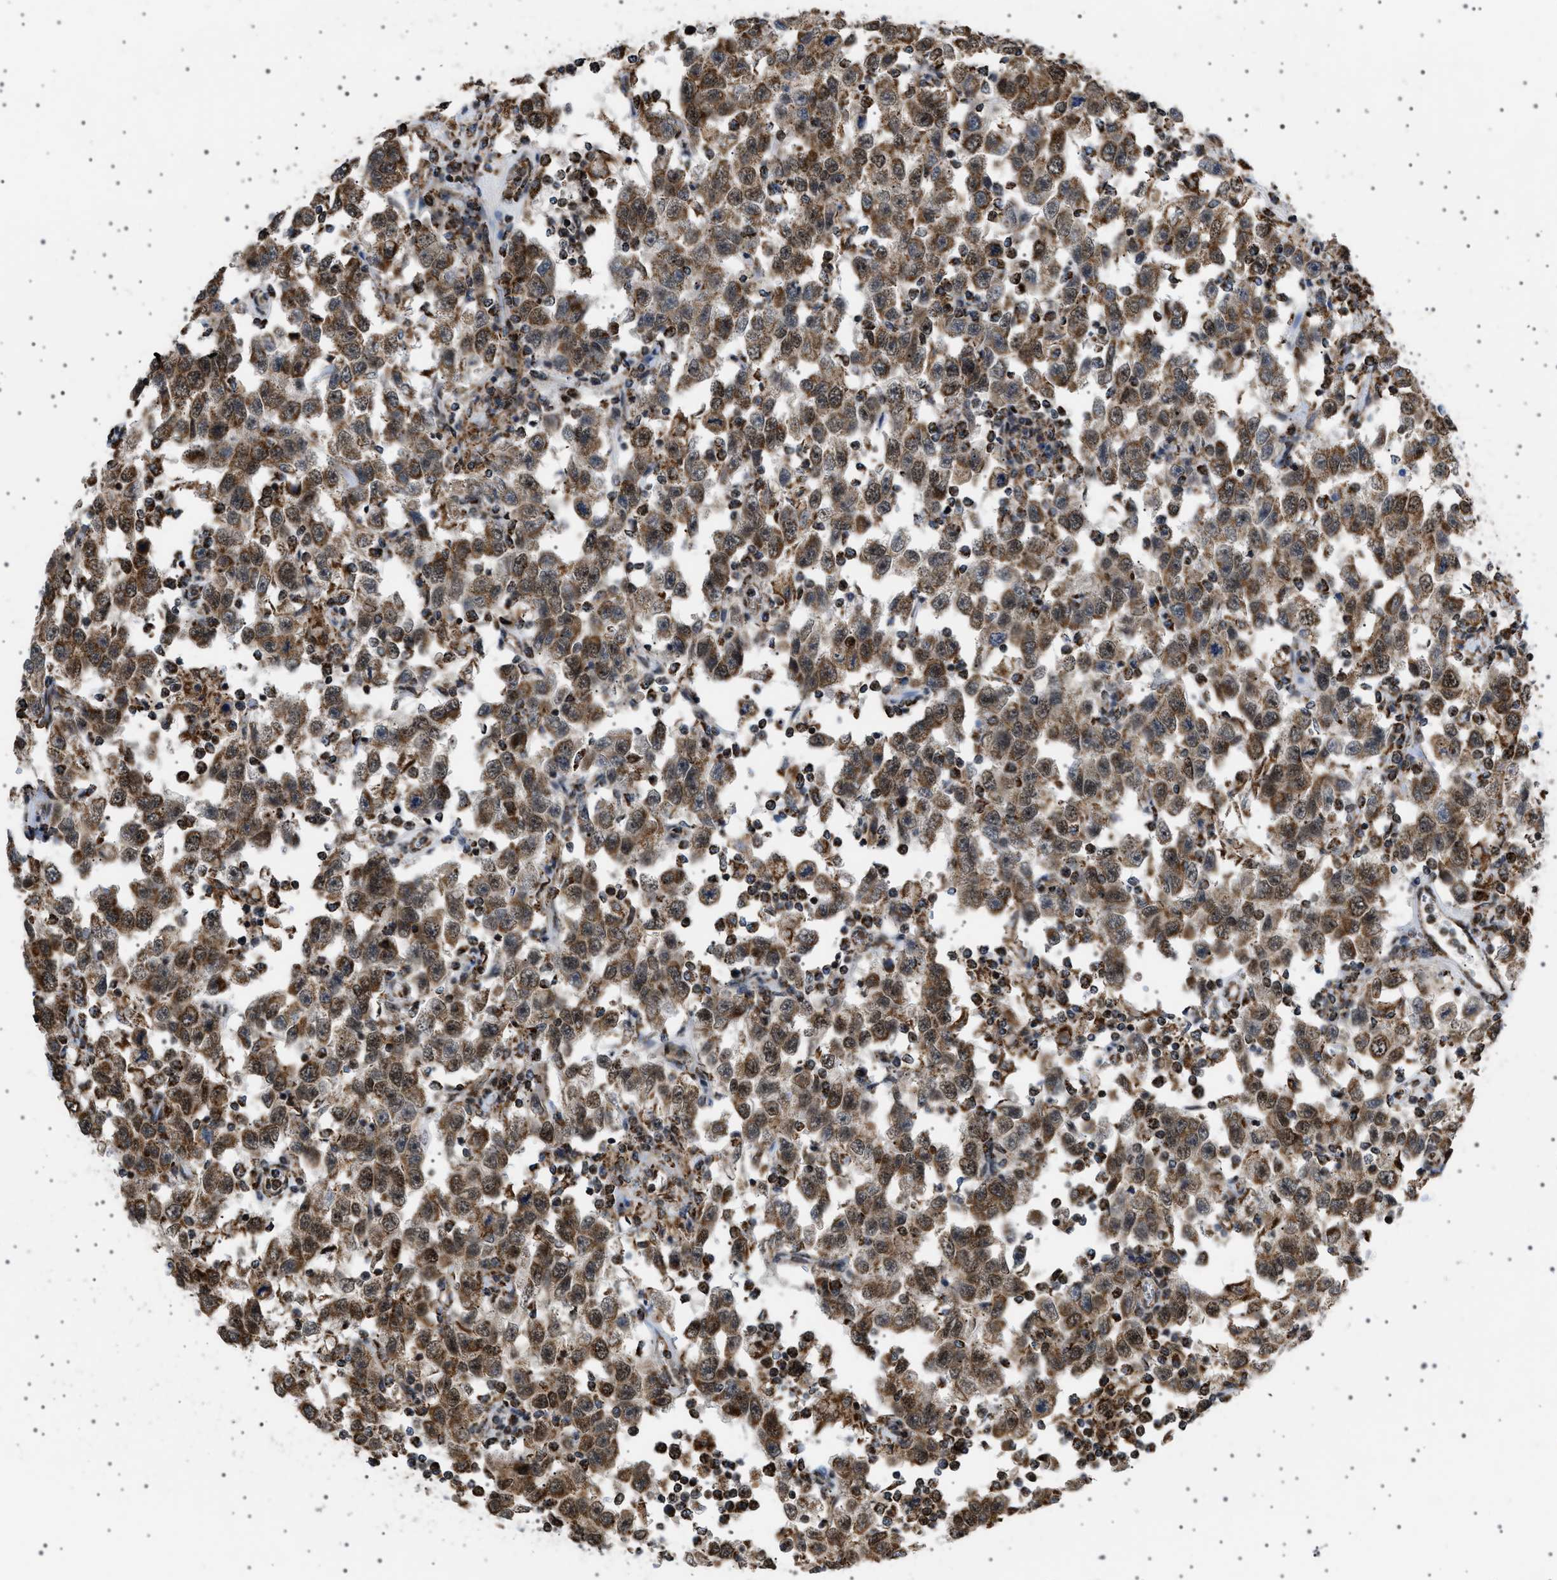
{"staining": {"intensity": "moderate", "quantity": ">75%", "location": "cytoplasmic/membranous,nuclear"}, "tissue": "testis cancer", "cell_type": "Tumor cells", "image_type": "cancer", "snomed": [{"axis": "morphology", "description": "Seminoma, NOS"}, {"axis": "topography", "description": "Testis"}], "caption": "Brown immunohistochemical staining in human testis cancer exhibits moderate cytoplasmic/membranous and nuclear expression in about >75% of tumor cells. (DAB (3,3'-diaminobenzidine) IHC with brightfield microscopy, high magnification).", "gene": "MELK", "patient": {"sex": "male", "age": 41}}